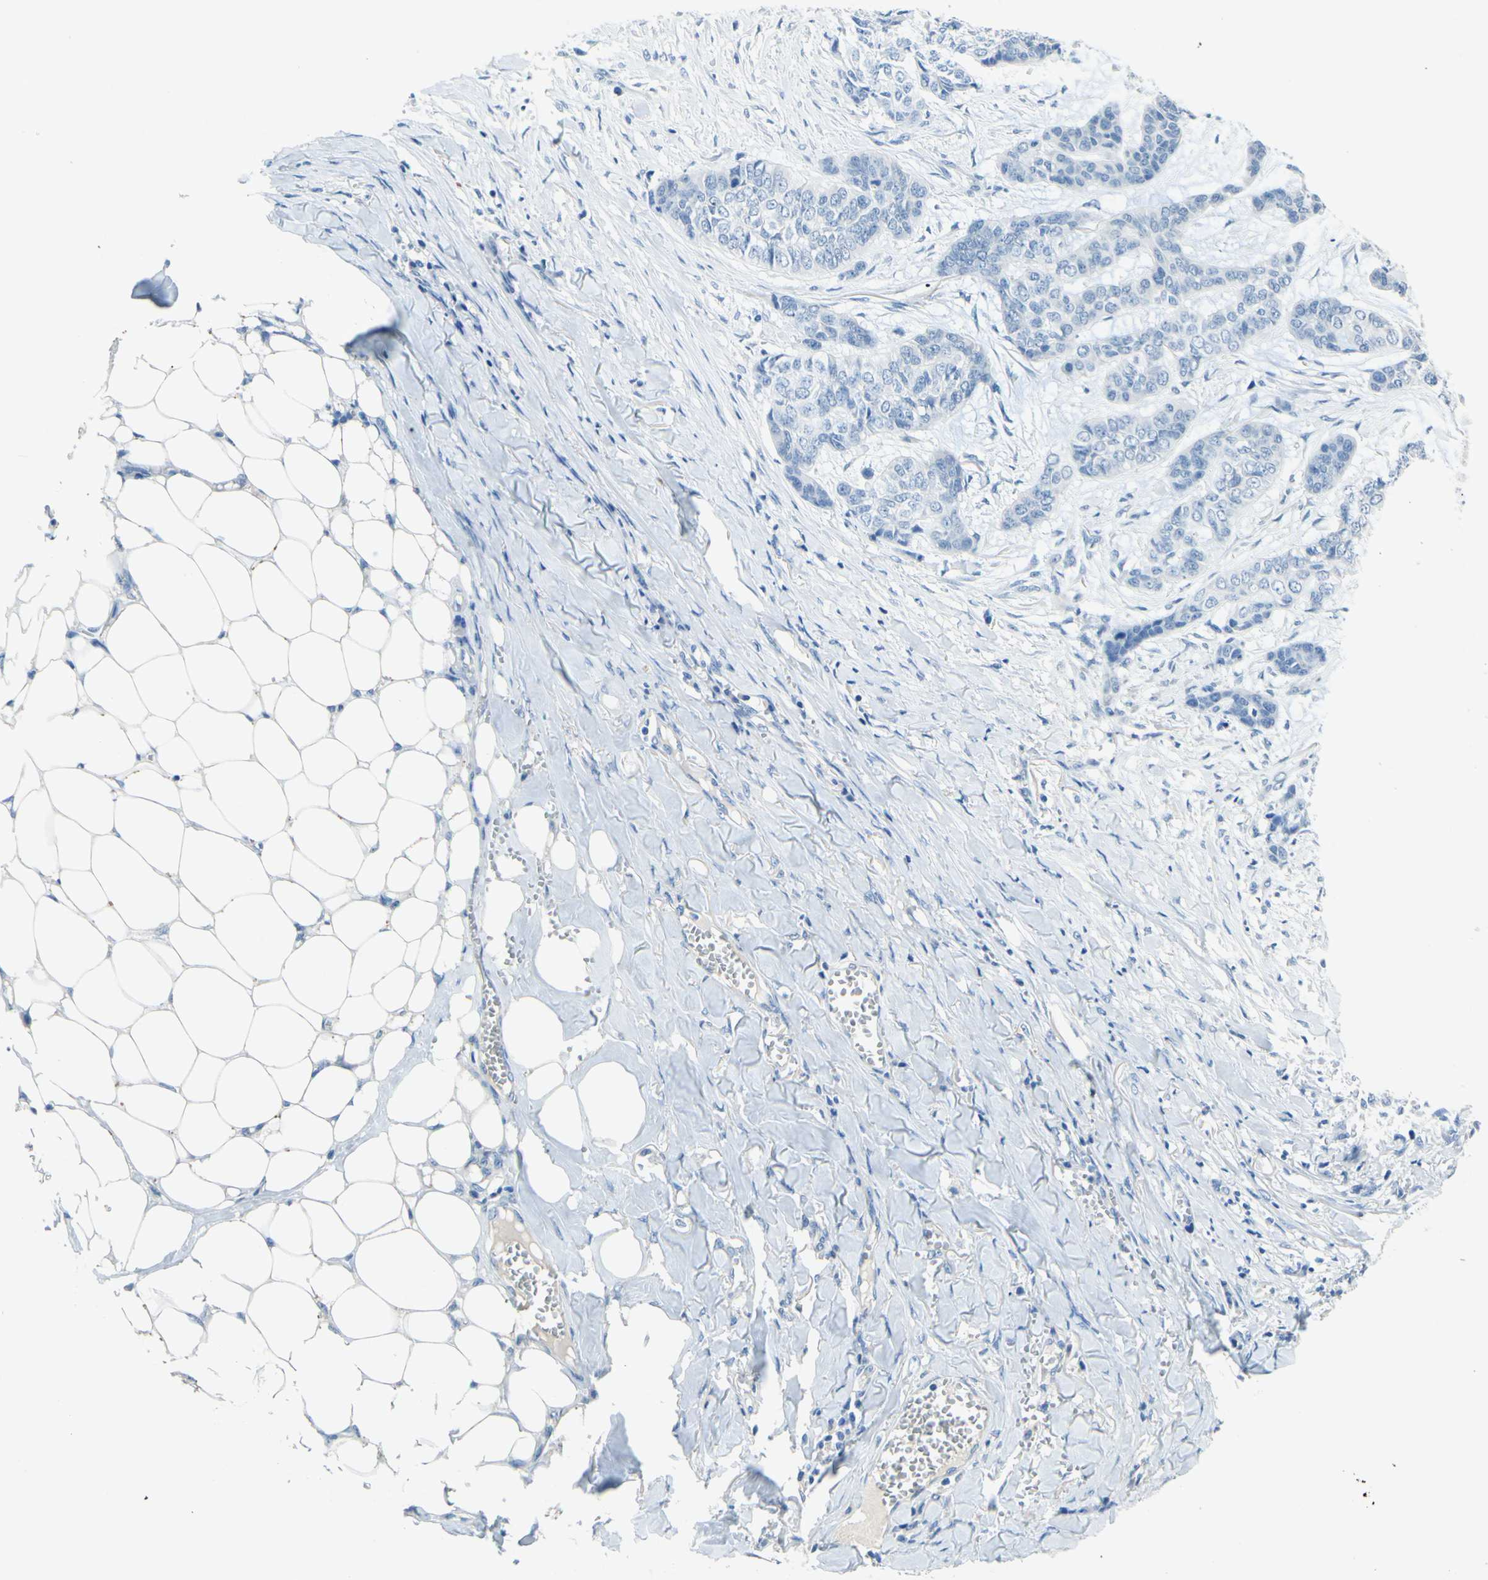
{"staining": {"intensity": "negative", "quantity": "none", "location": "none"}, "tissue": "skin cancer", "cell_type": "Tumor cells", "image_type": "cancer", "snomed": [{"axis": "morphology", "description": "Basal cell carcinoma"}, {"axis": "topography", "description": "Skin"}], "caption": "DAB immunohistochemical staining of skin basal cell carcinoma demonstrates no significant positivity in tumor cells.", "gene": "CDH10", "patient": {"sex": "female", "age": 64}}